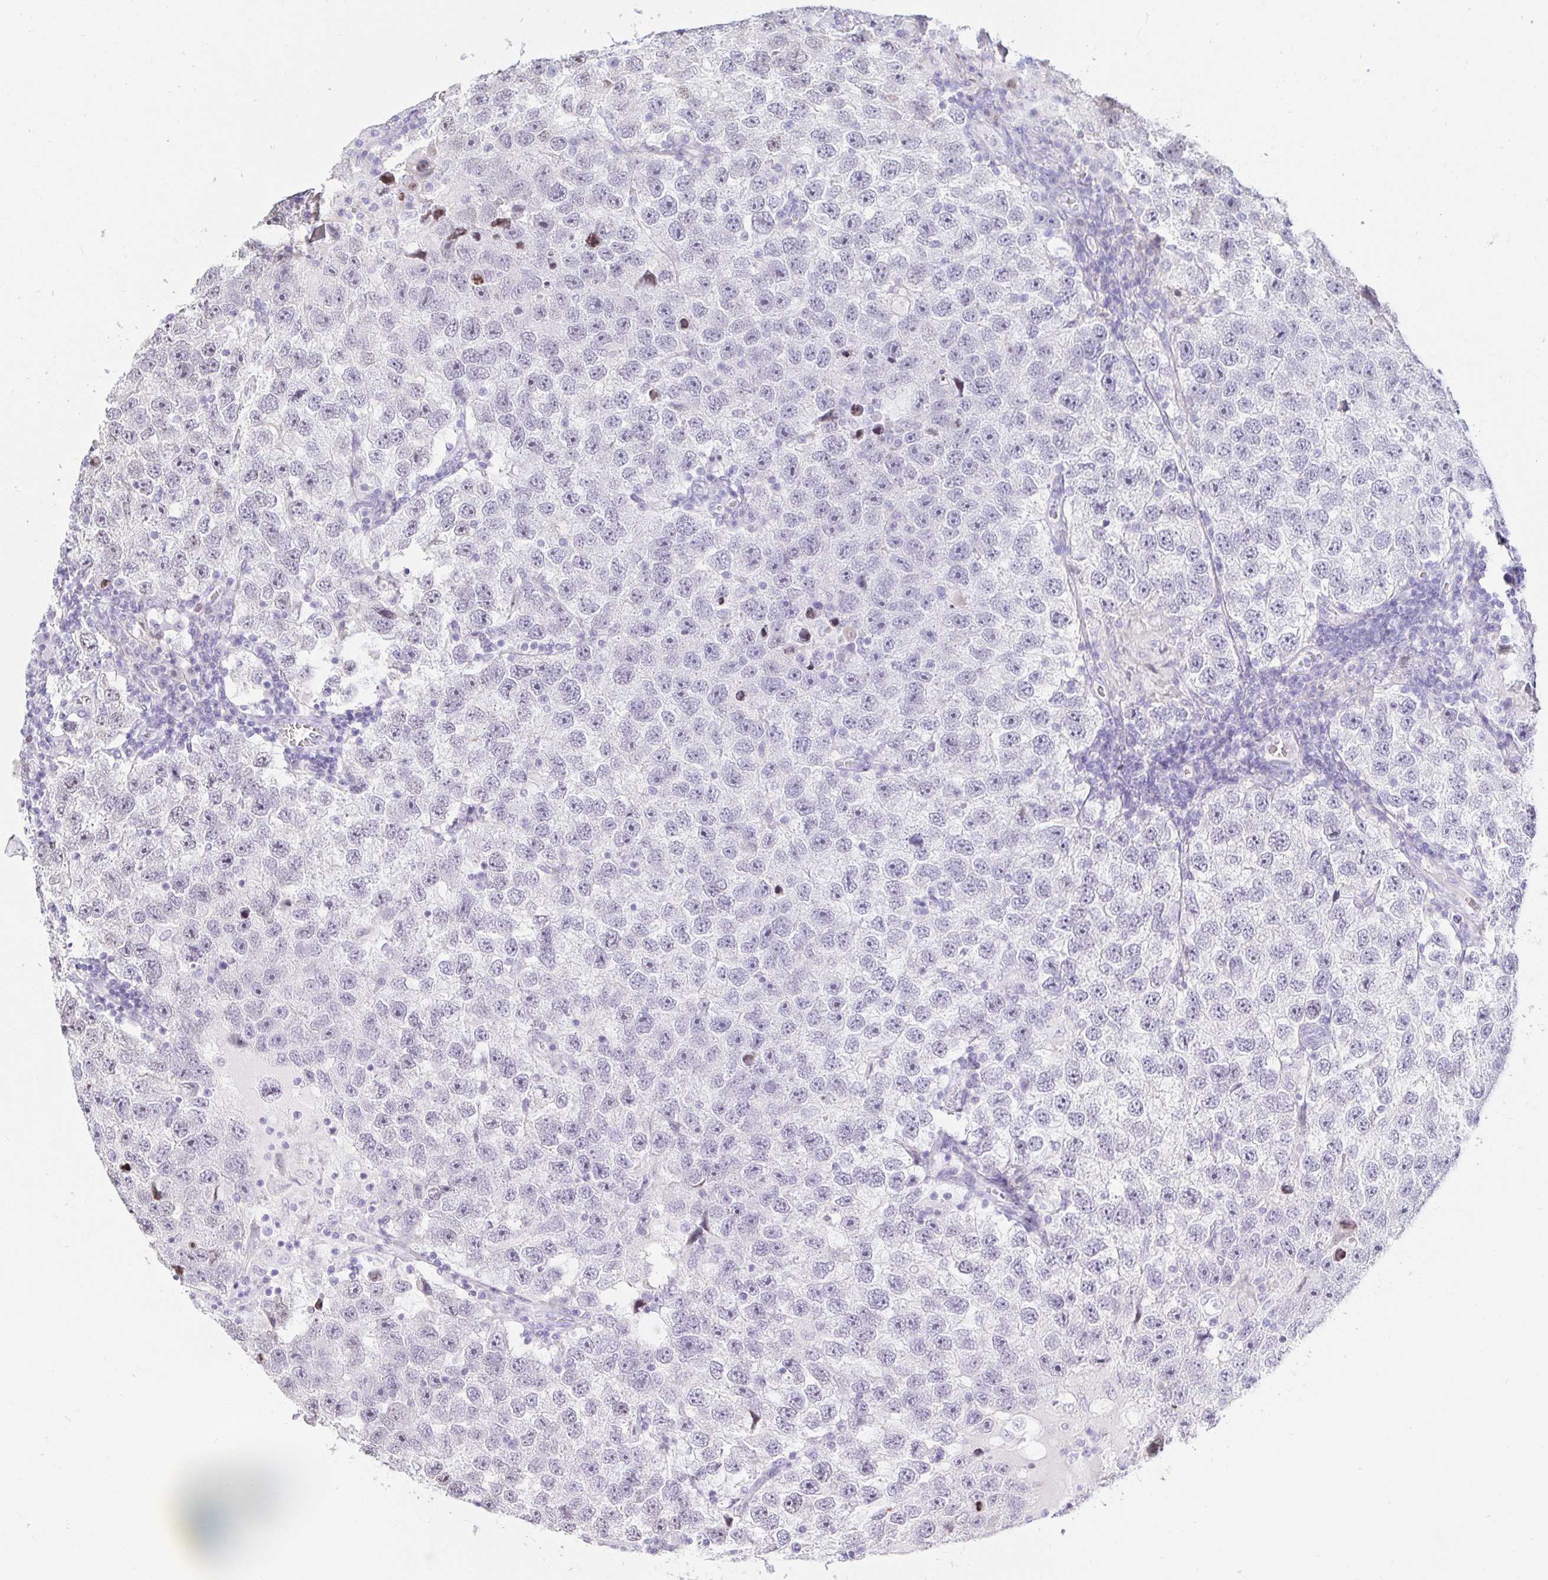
{"staining": {"intensity": "negative", "quantity": "none", "location": "none"}, "tissue": "testis cancer", "cell_type": "Tumor cells", "image_type": "cancer", "snomed": [{"axis": "morphology", "description": "Seminoma, NOS"}, {"axis": "topography", "description": "Testis"}], "caption": "Immunohistochemistry micrograph of neoplastic tissue: human testis cancer (seminoma) stained with DAB shows no significant protein staining in tumor cells.", "gene": "CAPSL", "patient": {"sex": "male", "age": 26}}